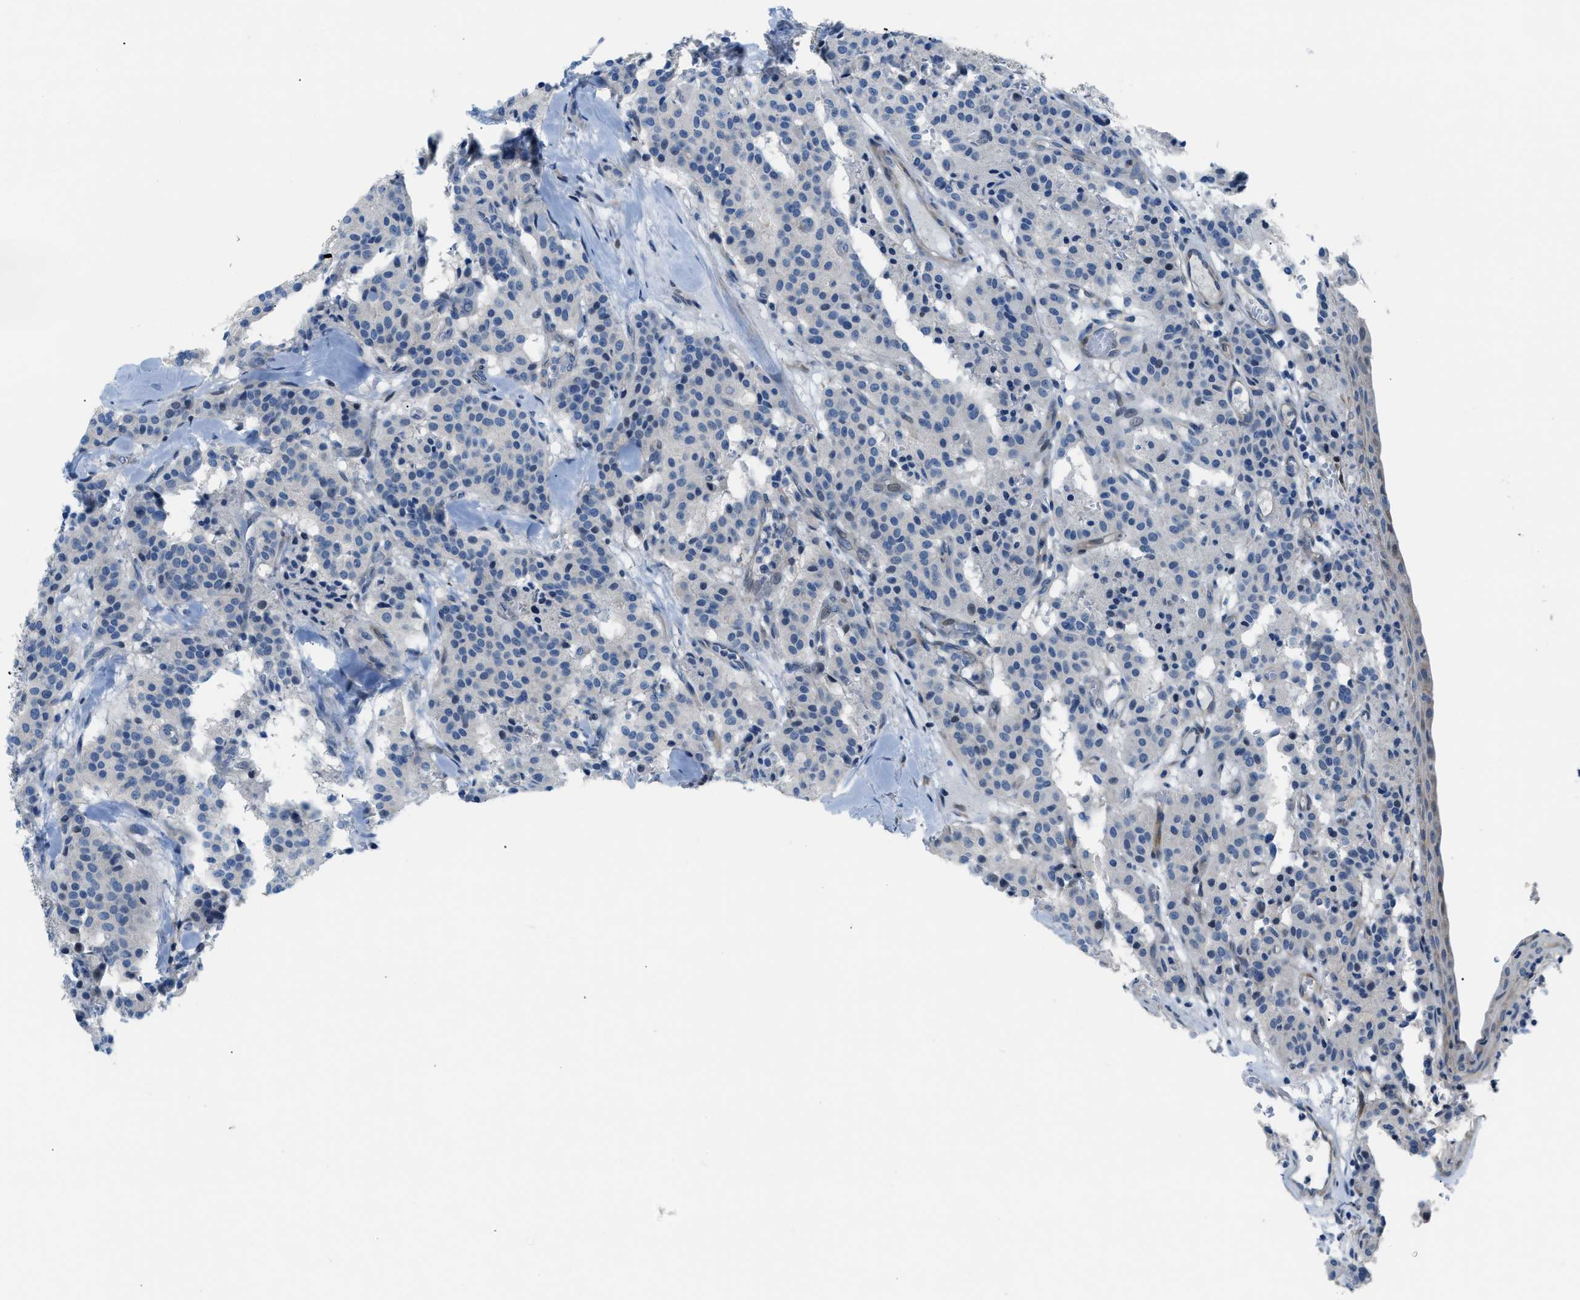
{"staining": {"intensity": "weak", "quantity": "<25%", "location": "nuclear"}, "tissue": "carcinoid", "cell_type": "Tumor cells", "image_type": "cancer", "snomed": [{"axis": "morphology", "description": "Carcinoid, malignant, NOS"}, {"axis": "topography", "description": "Lung"}], "caption": "Immunohistochemistry histopathology image of malignant carcinoid stained for a protein (brown), which demonstrates no expression in tumor cells.", "gene": "FDCSP", "patient": {"sex": "male", "age": 30}}